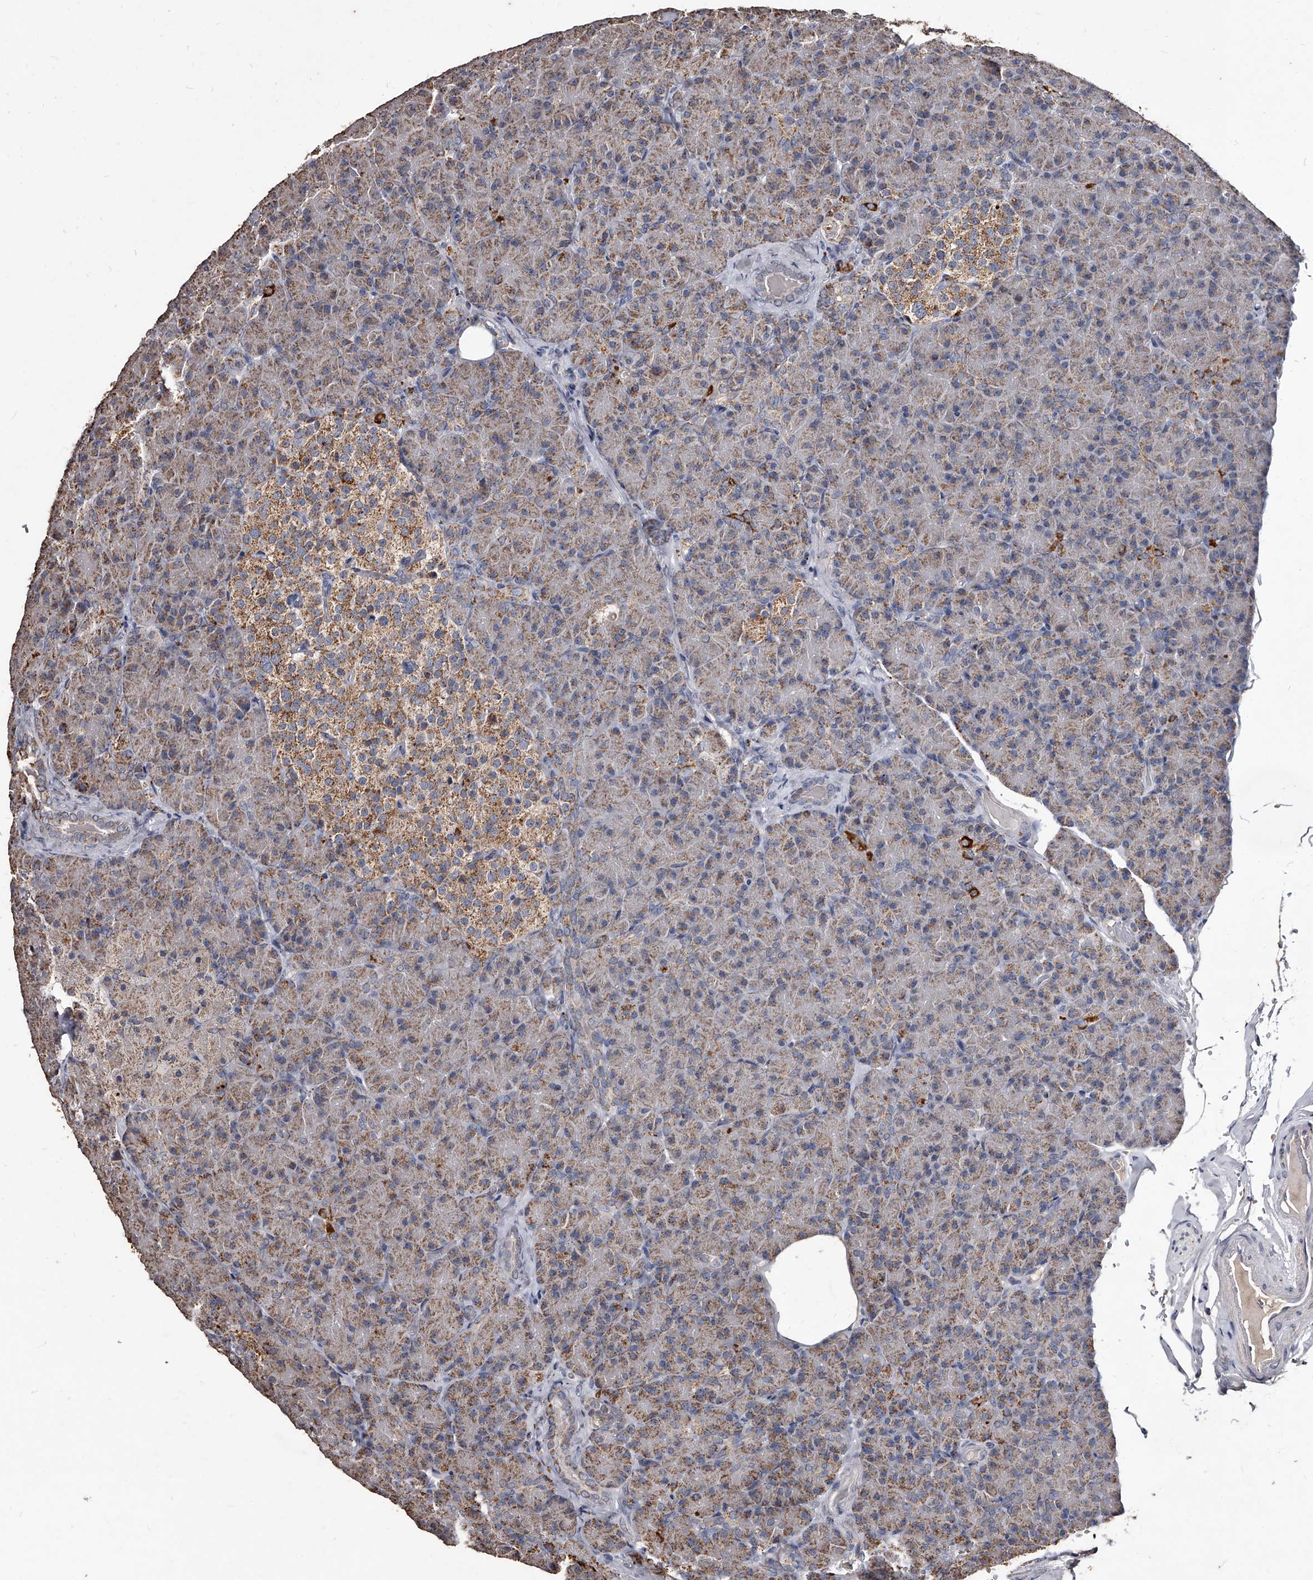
{"staining": {"intensity": "weak", "quantity": ">75%", "location": "cytoplasmic/membranous"}, "tissue": "pancreas", "cell_type": "Exocrine glandular cells", "image_type": "normal", "snomed": [{"axis": "morphology", "description": "Normal tissue, NOS"}, {"axis": "topography", "description": "Pancreas"}], "caption": "High-power microscopy captured an IHC photomicrograph of normal pancreas, revealing weak cytoplasmic/membranous expression in about >75% of exocrine glandular cells. (IHC, brightfield microscopy, high magnification).", "gene": "GPR183", "patient": {"sex": "female", "age": 43}}